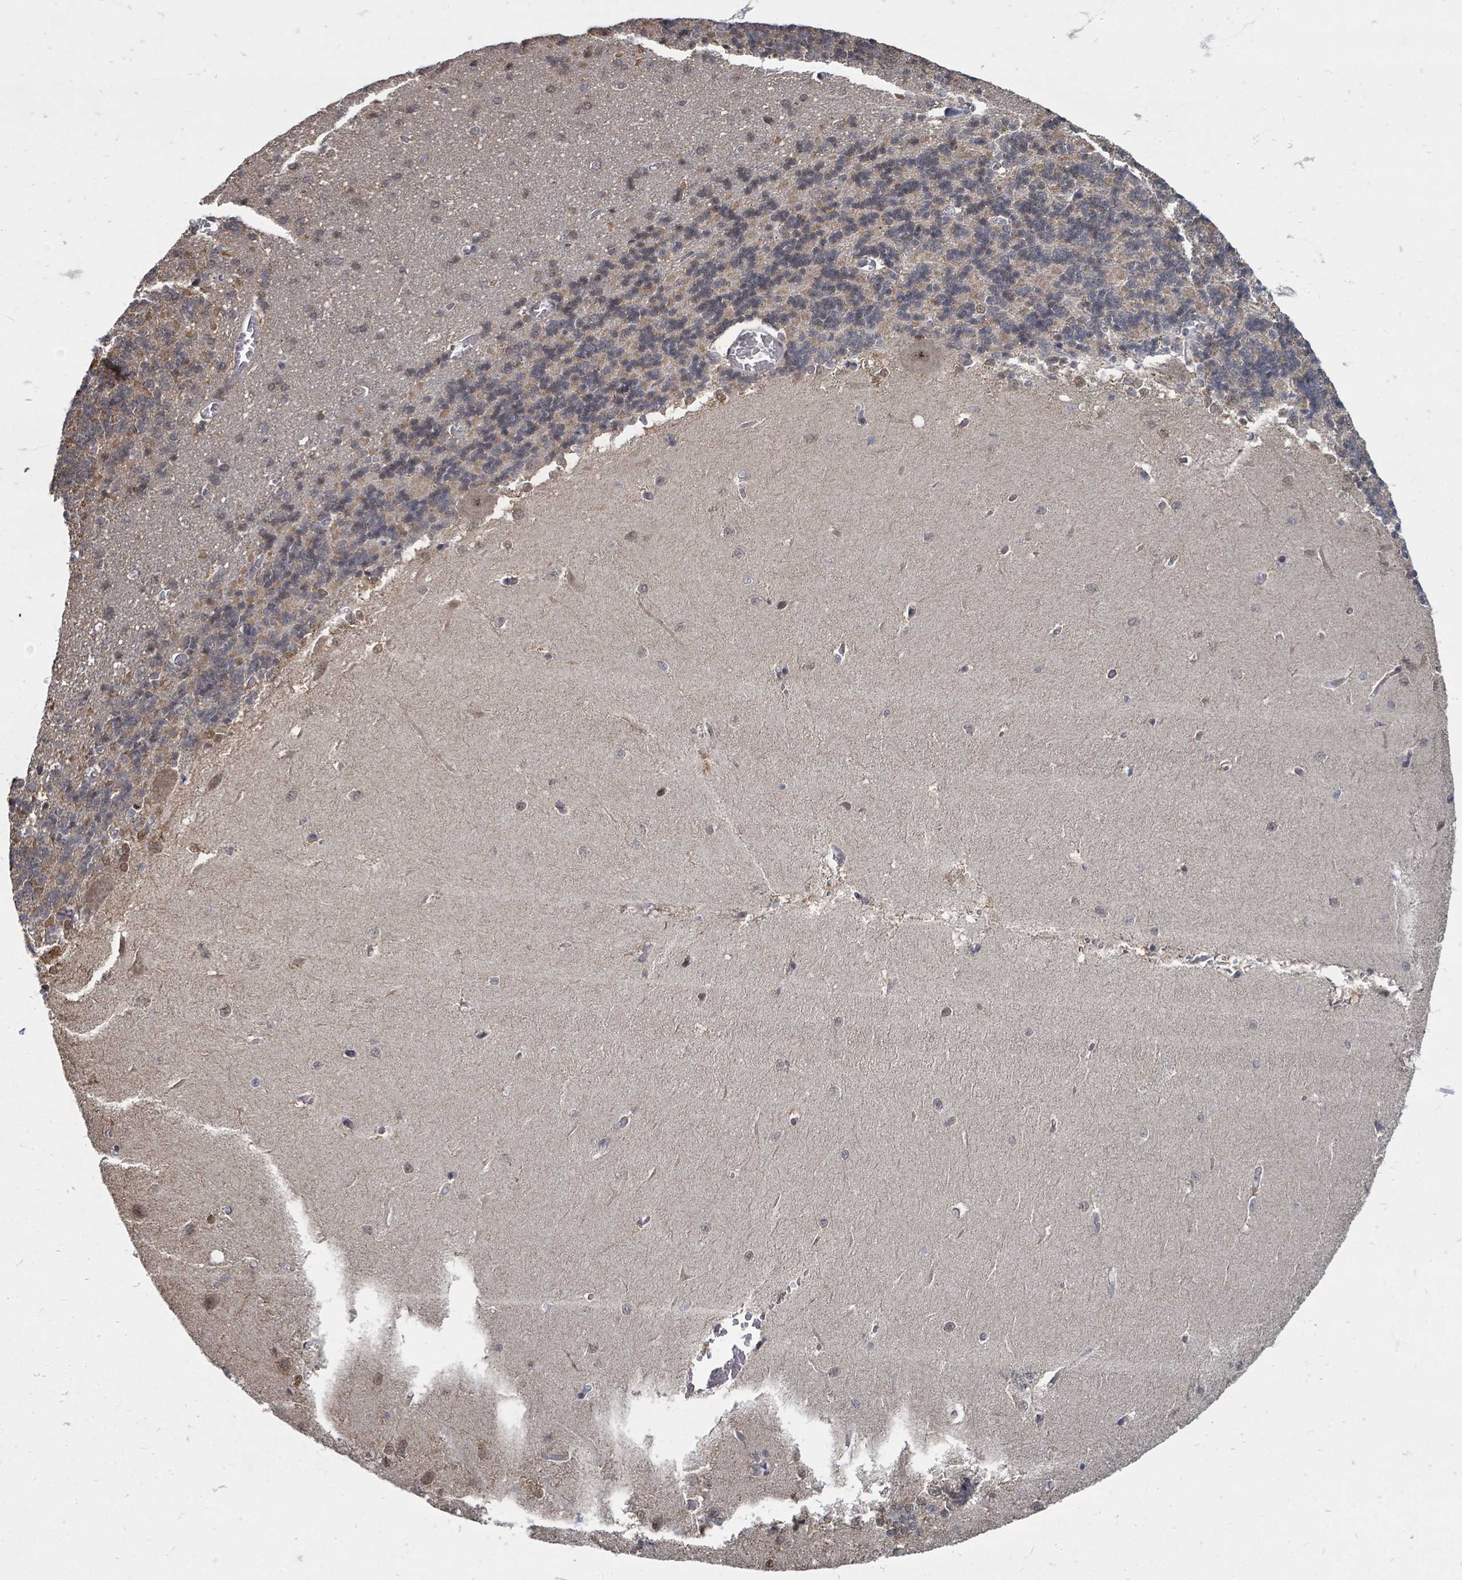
{"staining": {"intensity": "moderate", "quantity": "<25%", "location": "cytoplasmic/membranous"}, "tissue": "cerebellum", "cell_type": "Cells in granular layer", "image_type": "normal", "snomed": [{"axis": "morphology", "description": "Normal tissue, NOS"}, {"axis": "topography", "description": "Cerebellum"}], "caption": "Cells in granular layer demonstrate moderate cytoplasmic/membranous staining in approximately <25% of cells in normal cerebellum. (Stains: DAB in brown, nuclei in blue, Microscopy: brightfield microscopy at high magnification).", "gene": "MAGOHB", "patient": {"sex": "male", "age": 37}}